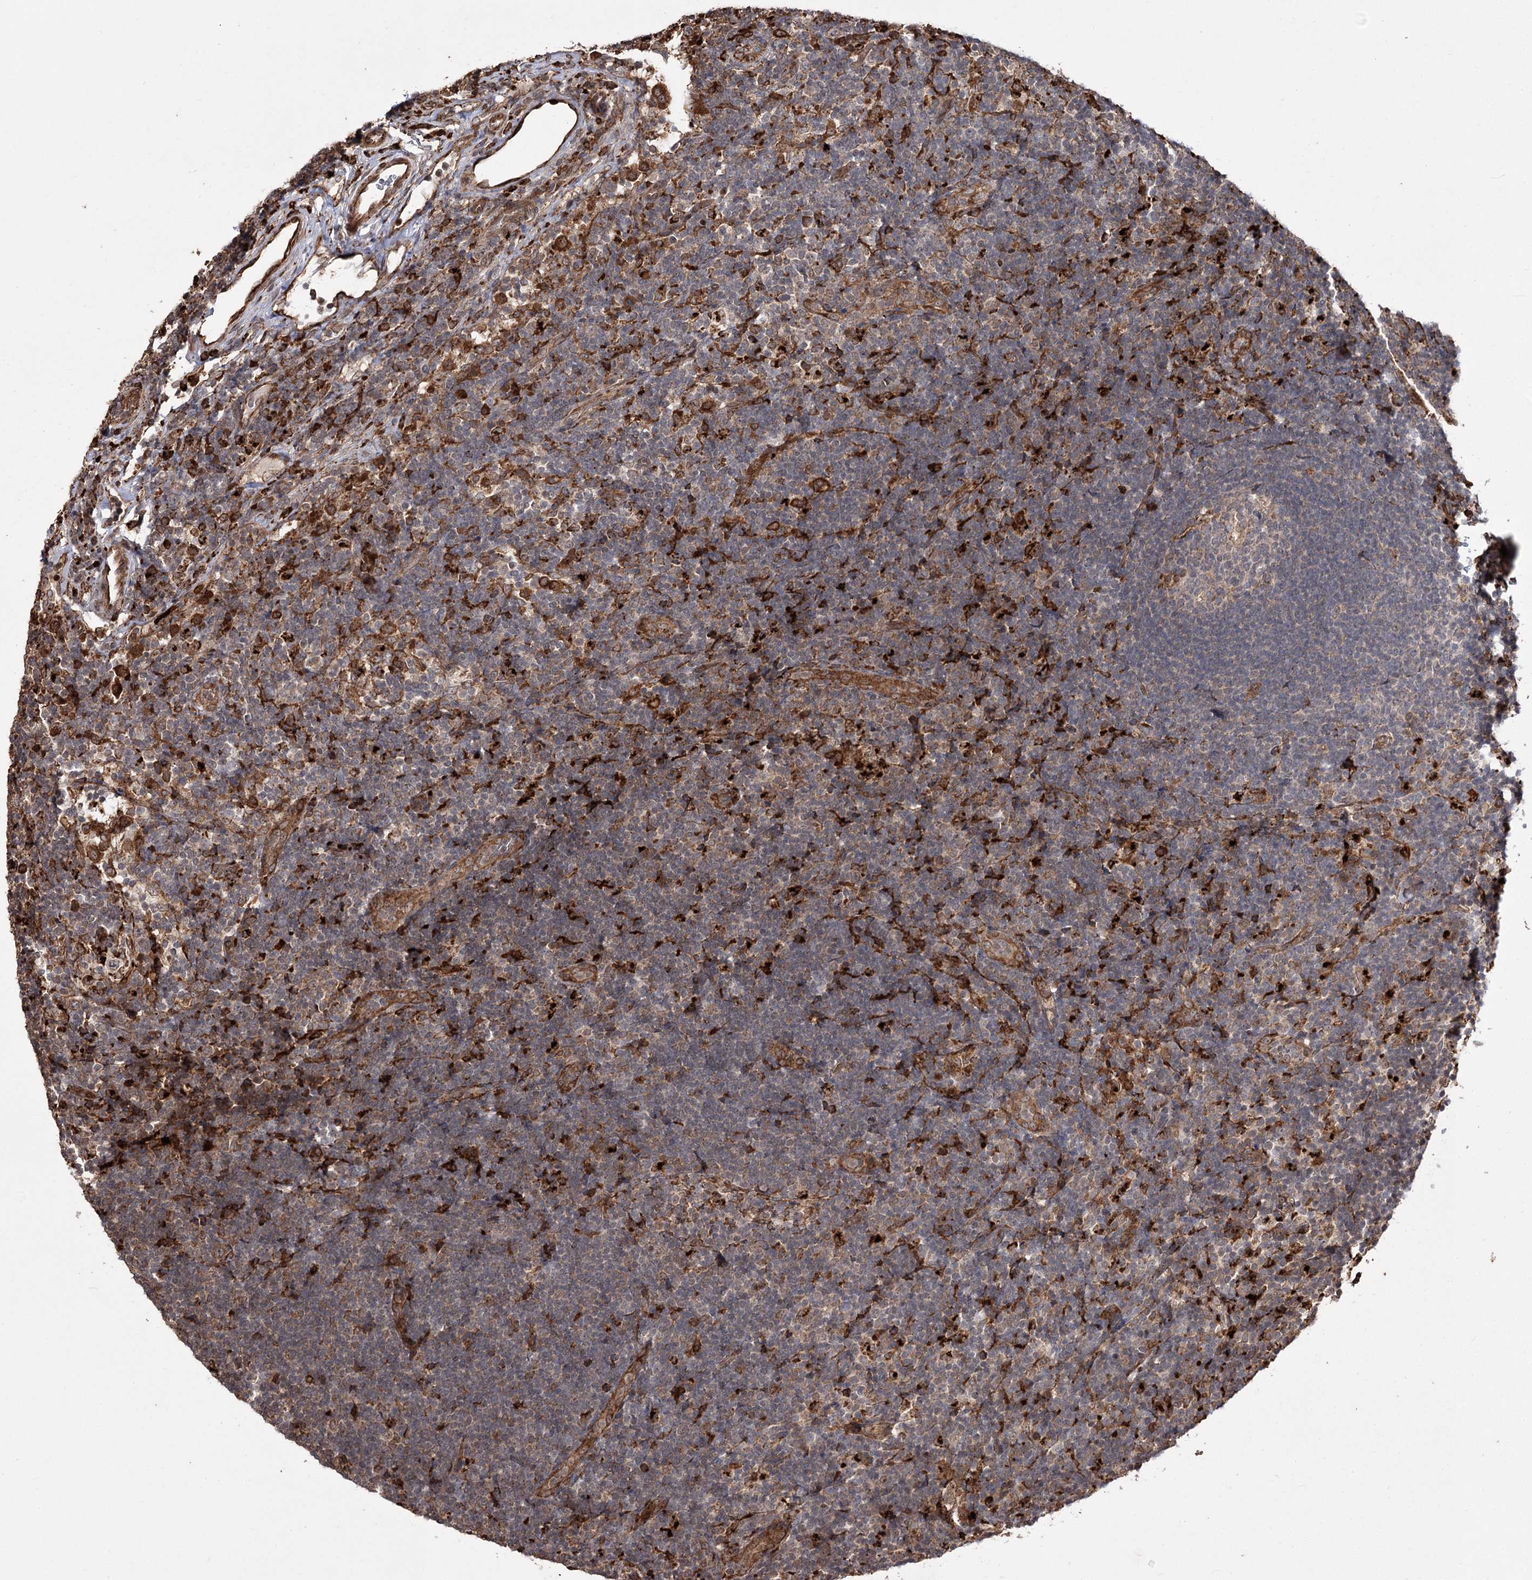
{"staining": {"intensity": "moderate", "quantity": "<25%", "location": "cytoplasmic/membranous"}, "tissue": "lymph node", "cell_type": "Germinal center cells", "image_type": "normal", "snomed": [{"axis": "morphology", "description": "Normal tissue, NOS"}, {"axis": "topography", "description": "Lymph node"}], "caption": "The photomicrograph displays staining of benign lymph node, revealing moderate cytoplasmic/membranous protein expression (brown color) within germinal center cells. Ihc stains the protein in brown and the nuclei are stained blue.", "gene": "FANCL", "patient": {"sex": "female", "age": 22}}